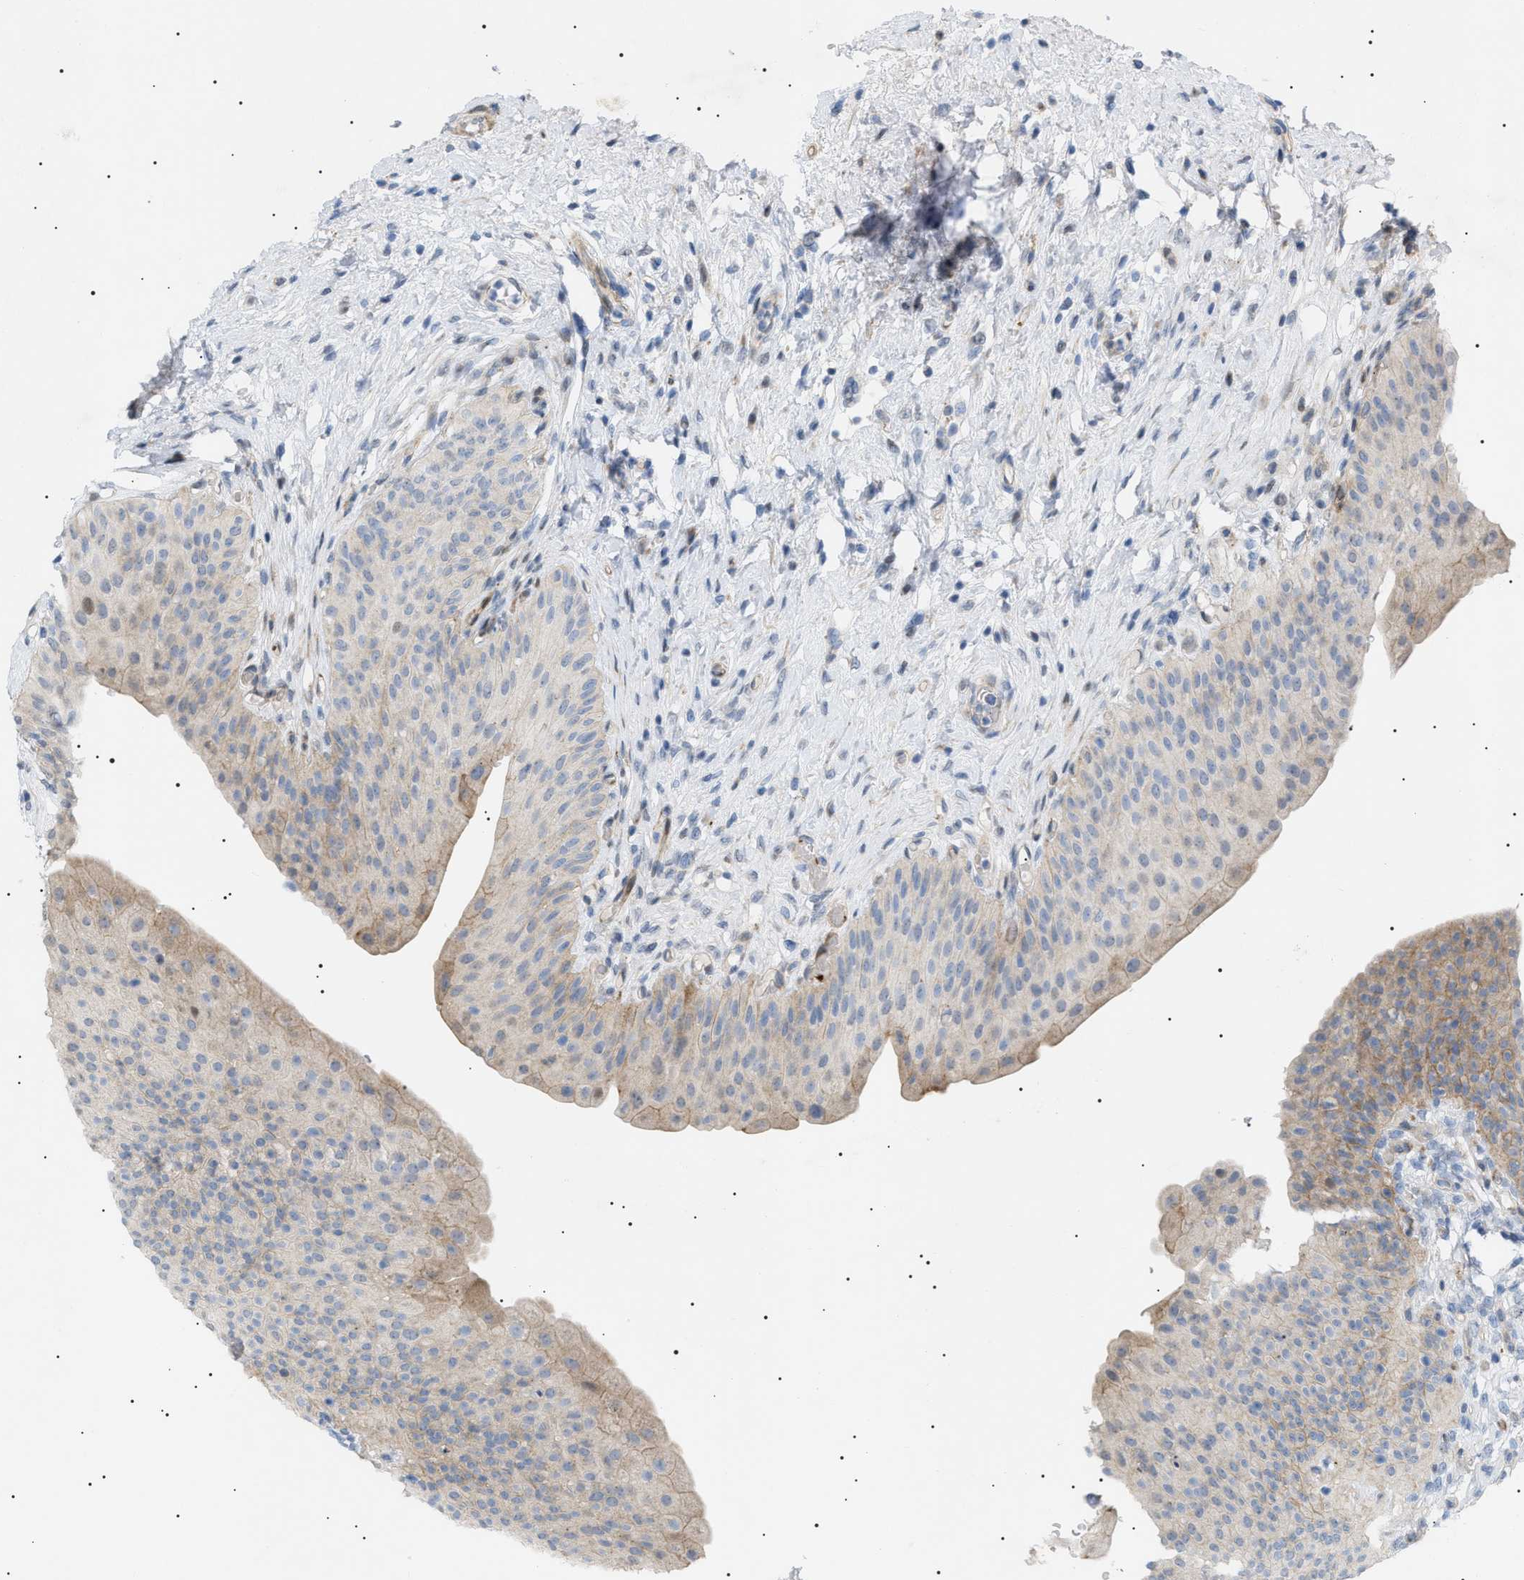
{"staining": {"intensity": "moderate", "quantity": "25%-75%", "location": "cytoplasmic/membranous"}, "tissue": "urinary bladder", "cell_type": "Urothelial cells", "image_type": "normal", "snomed": [{"axis": "morphology", "description": "Normal tissue, NOS"}, {"axis": "topography", "description": "Urinary bladder"}], "caption": "A histopathology image showing moderate cytoplasmic/membranous staining in approximately 25%-75% of urothelial cells in normal urinary bladder, as visualized by brown immunohistochemical staining.", "gene": "SFXN5", "patient": {"sex": "male", "age": 46}}